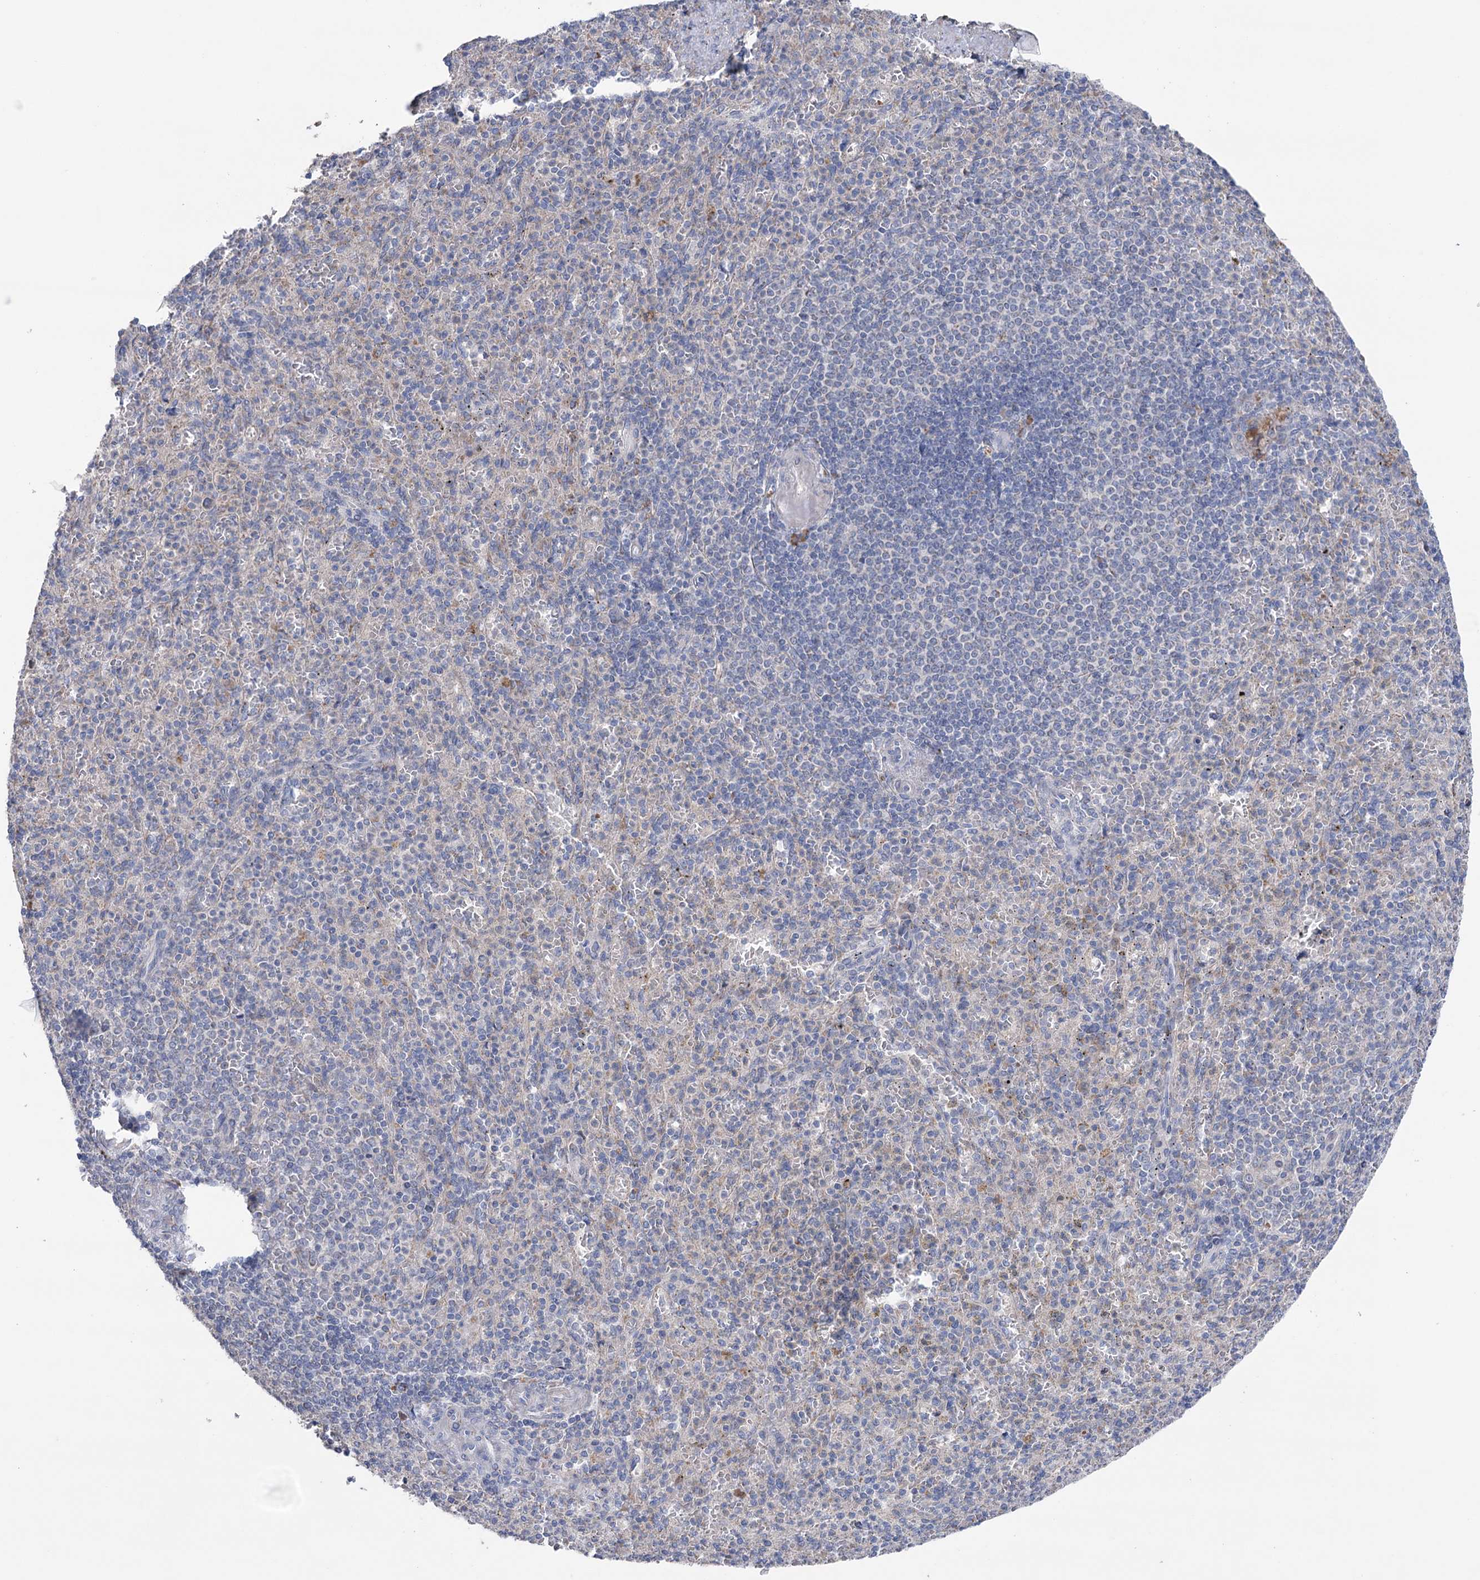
{"staining": {"intensity": "weak", "quantity": "<25%", "location": "cytoplasmic/membranous"}, "tissue": "spleen", "cell_type": "Cells in red pulp", "image_type": "normal", "snomed": [{"axis": "morphology", "description": "Normal tissue, NOS"}, {"axis": "topography", "description": "Spleen"}], "caption": "Cells in red pulp show no significant protein expression in normal spleen. Brightfield microscopy of immunohistochemistry stained with DAB (brown) and hematoxylin (blue), captured at high magnification.", "gene": "MTCH2", "patient": {"sex": "female", "age": 74}}